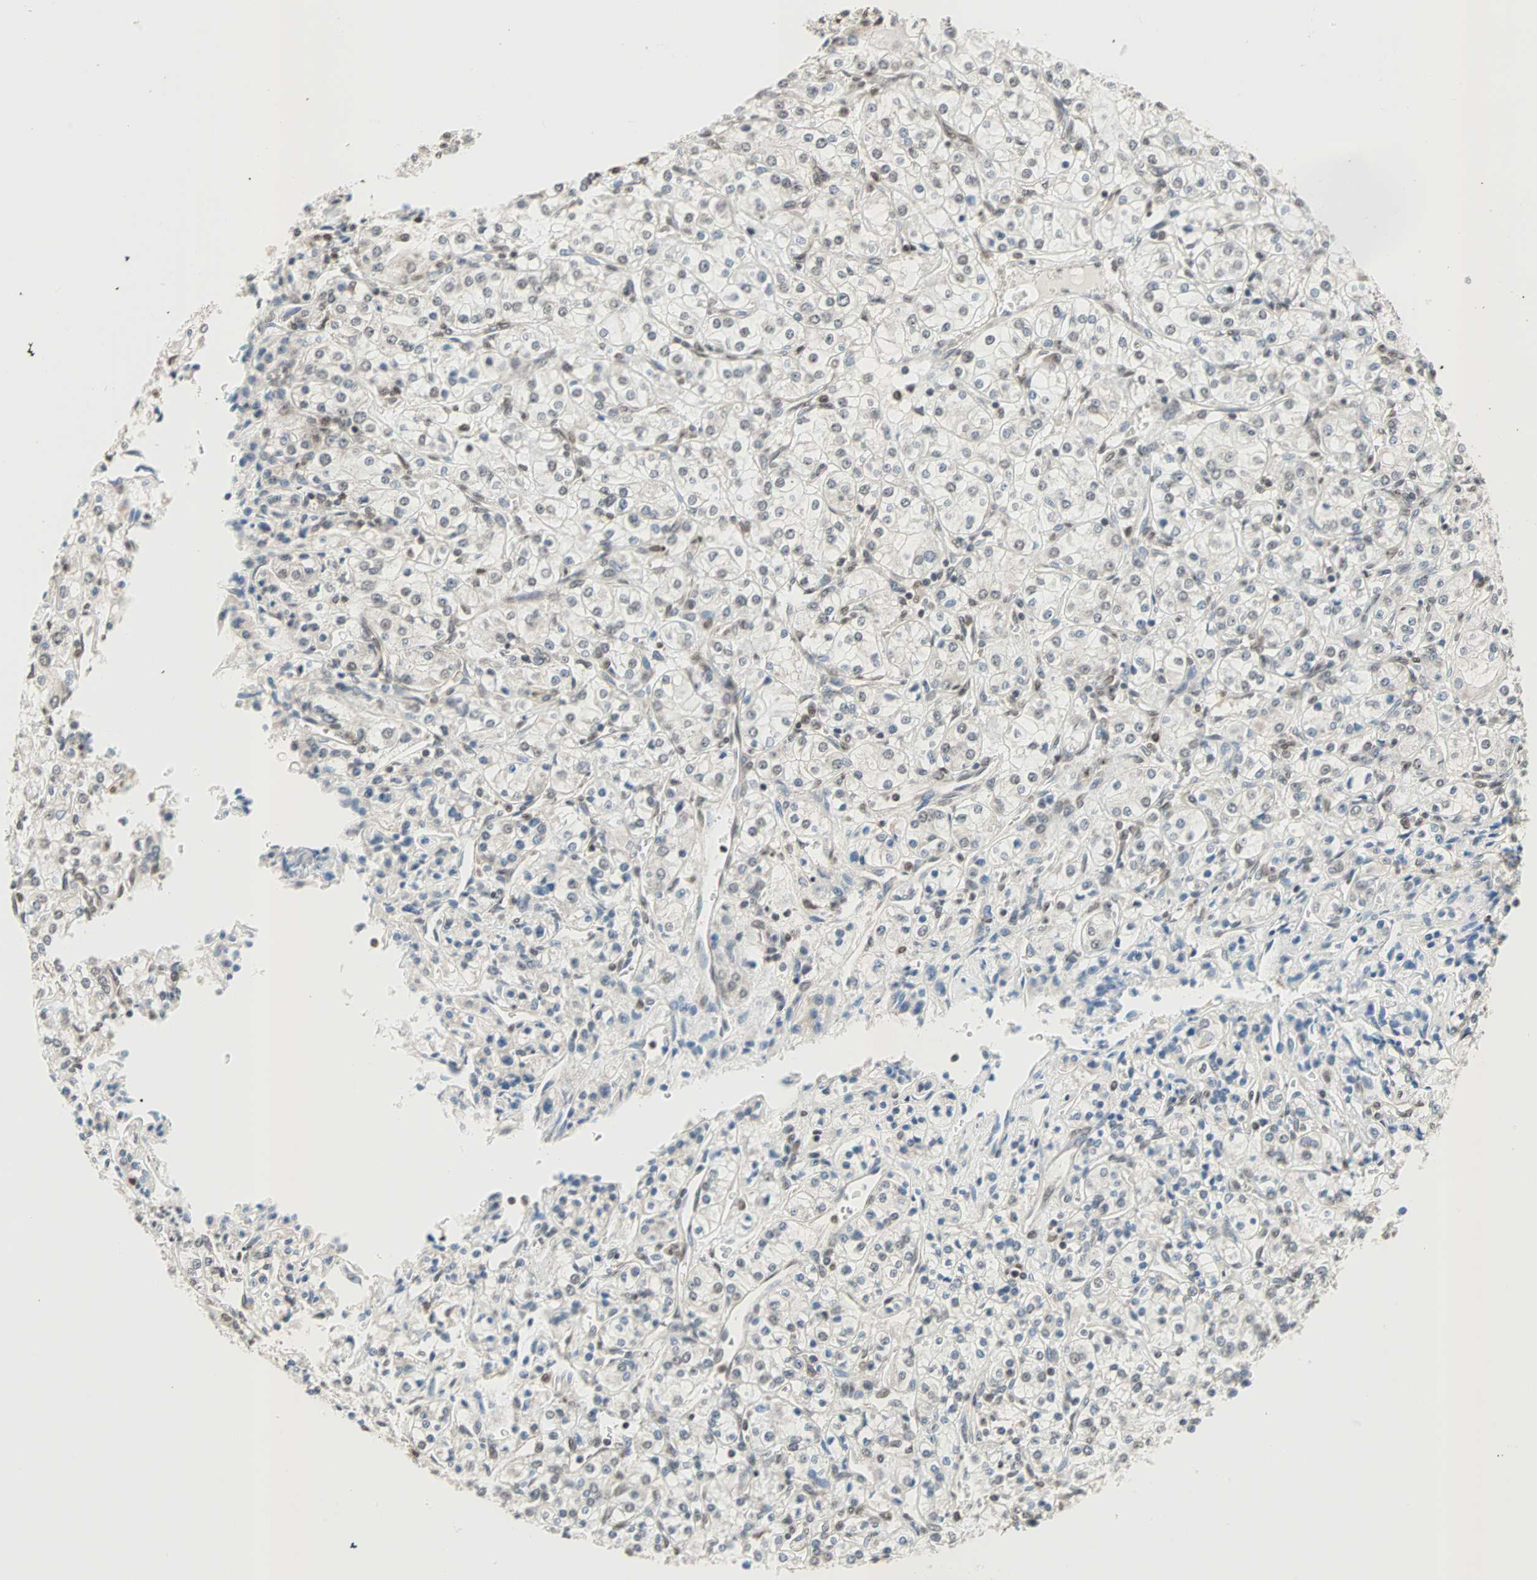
{"staining": {"intensity": "weak", "quantity": "<25%", "location": "nuclear"}, "tissue": "renal cancer", "cell_type": "Tumor cells", "image_type": "cancer", "snomed": [{"axis": "morphology", "description": "Adenocarcinoma, NOS"}, {"axis": "topography", "description": "Kidney"}], "caption": "Tumor cells show no significant protein staining in renal cancer (adenocarcinoma).", "gene": "DAZAP1", "patient": {"sex": "male", "age": 77}}